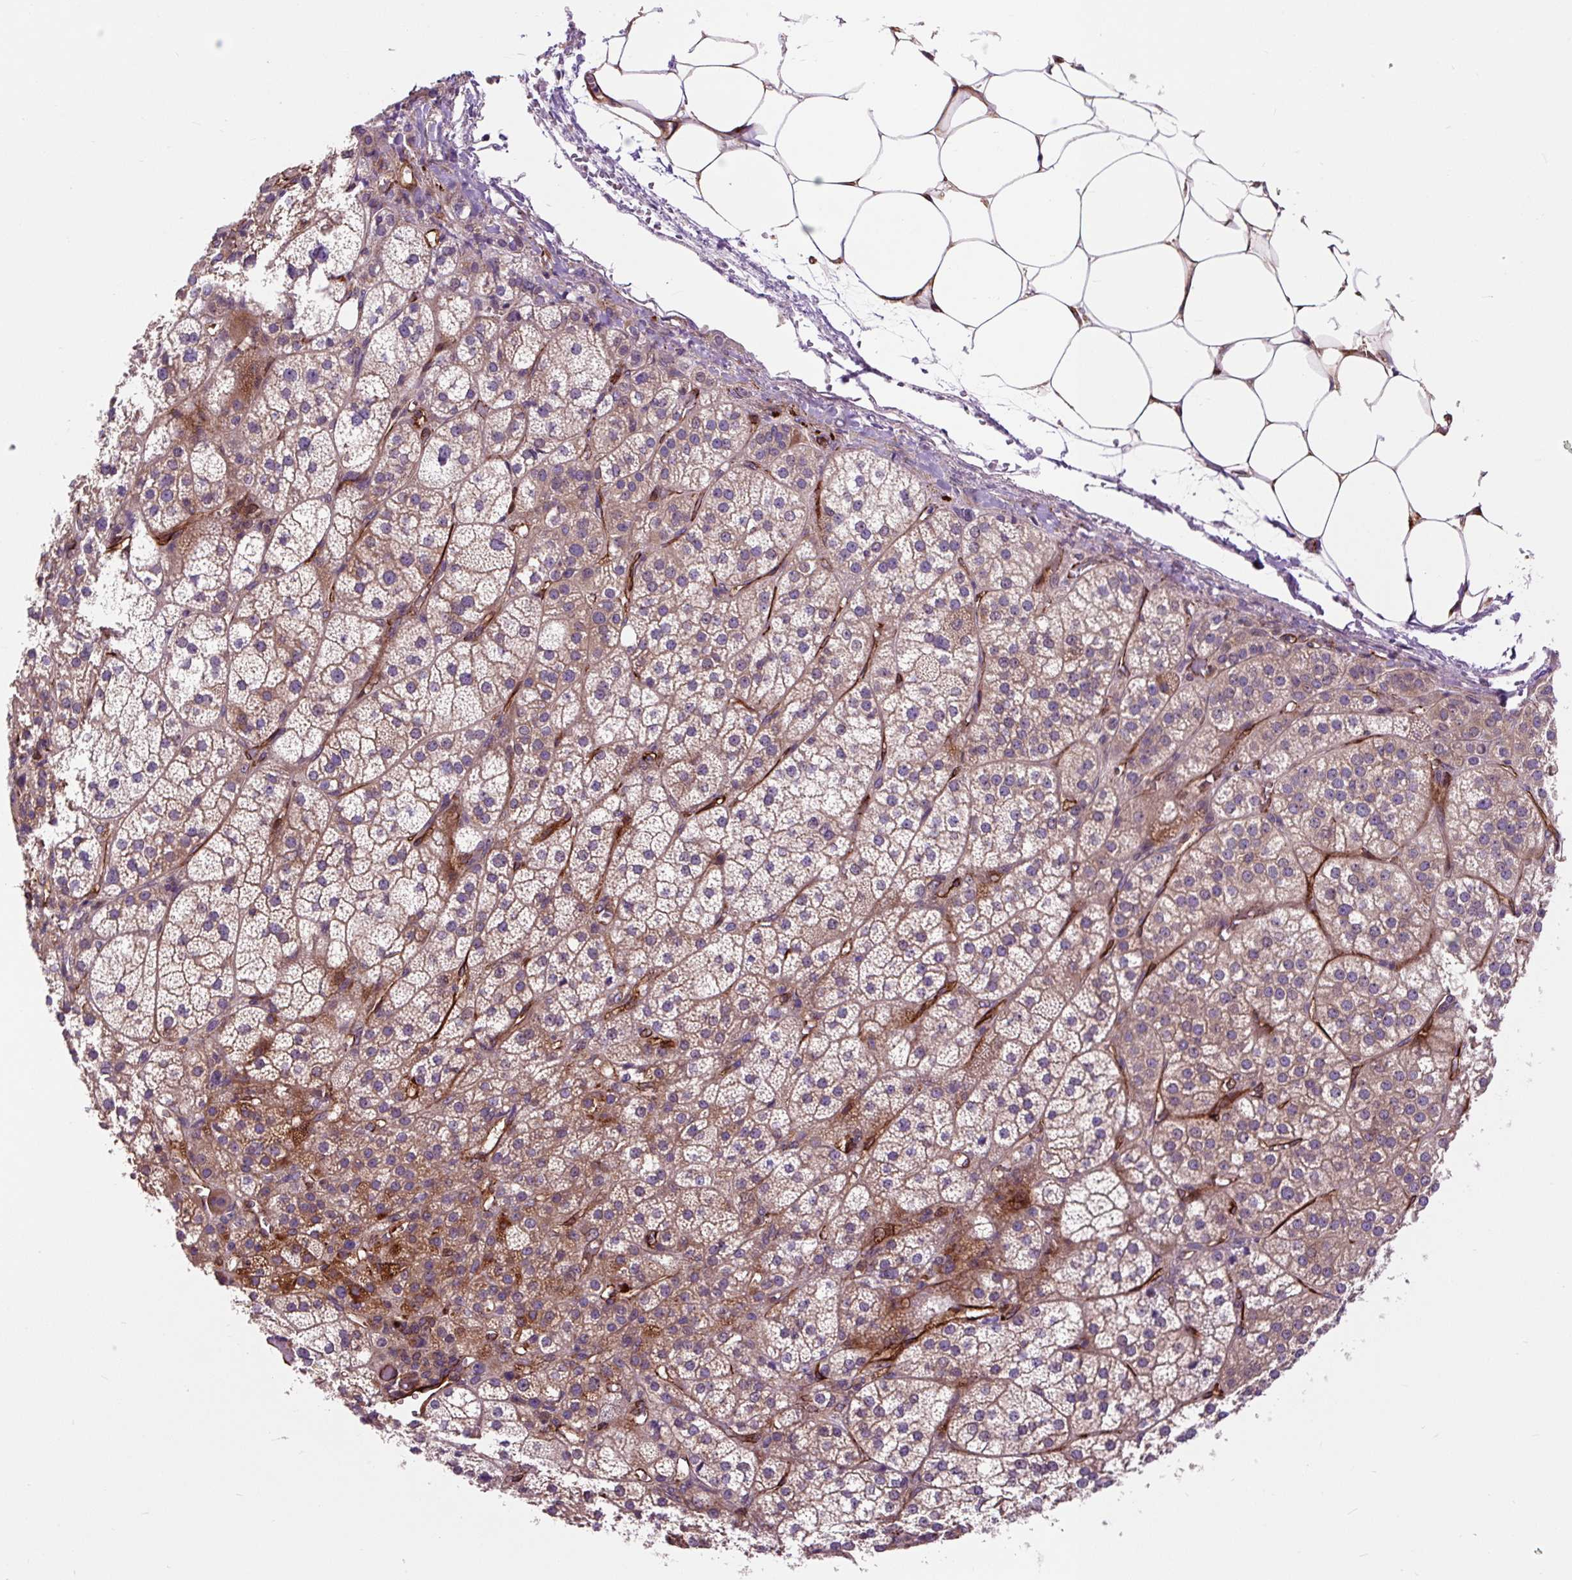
{"staining": {"intensity": "strong", "quantity": "25%-75%", "location": "cytoplasmic/membranous"}, "tissue": "adrenal gland", "cell_type": "Glandular cells", "image_type": "normal", "snomed": [{"axis": "morphology", "description": "Normal tissue, NOS"}, {"axis": "topography", "description": "Adrenal gland"}], "caption": "High-magnification brightfield microscopy of unremarkable adrenal gland stained with DAB (3,3'-diaminobenzidine) (brown) and counterstained with hematoxylin (blue). glandular cells exhibit strong cytoplasmic/membranous expression is appreciated in about25%-75% of cells. (Brightfield microscopy of DAB IHC at high magnification).", "gene": "PCDHGB3", "patient": {"sex": "female", "age": 60}}